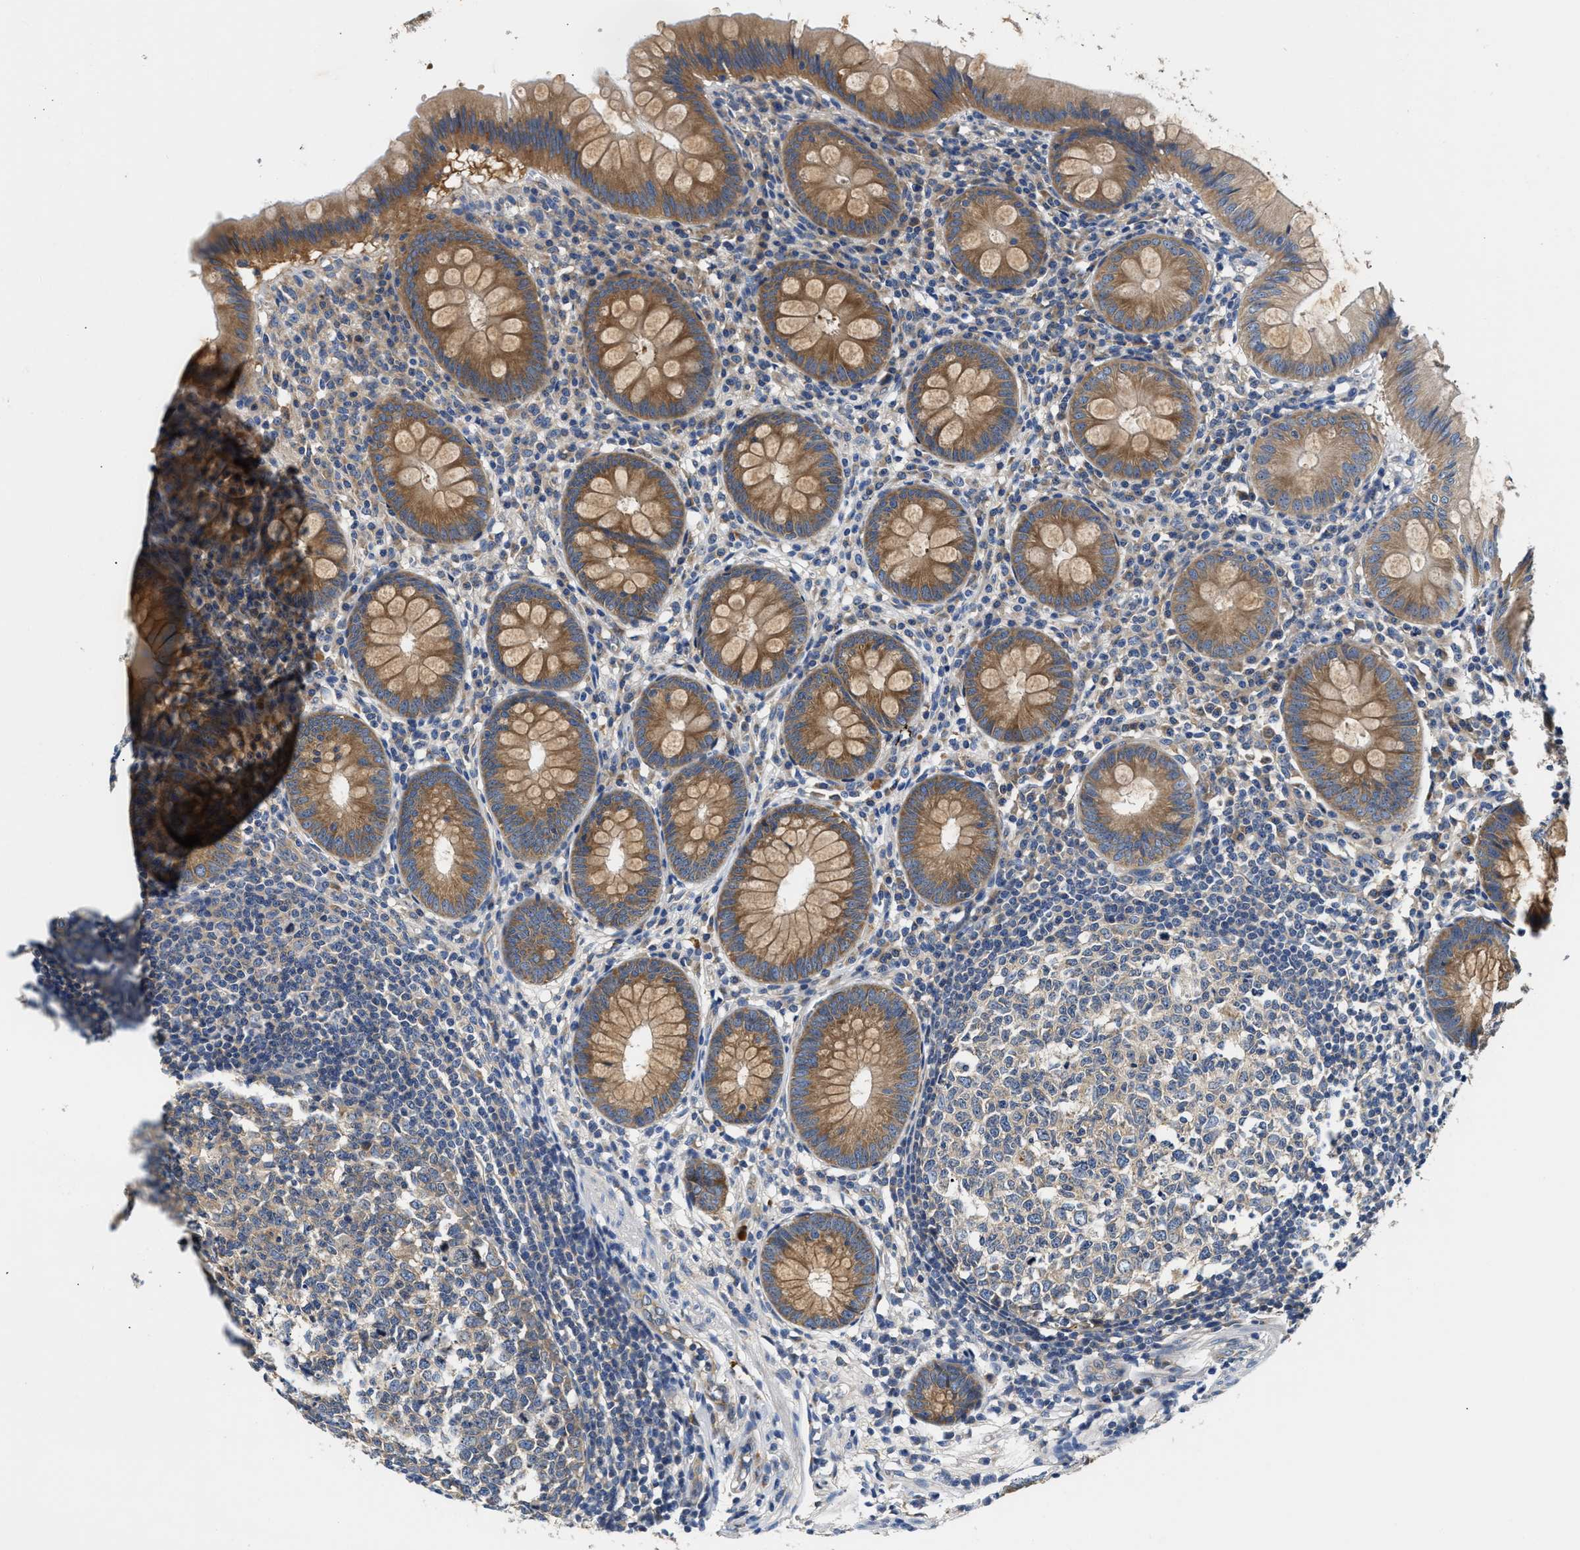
{"staining": {"intensity": "moderate", "quantity": ">75%", "location": "cytoplasmic/membranous"}, "tissue": "appendix", "cell_type": "Glandular cells", "image_type": "normal", "snomed": [{"axis": "morphology", "description": "Normal tissue, NOS"}, {"axis": "topography", "description": "Appendix"}], "caption": "A micrograph showing moderate cytoplasmic/membranous expression in approximately >75% of glandular cells in unremarkable appendix, as visualized by brown immunohistochemical staining.", "gene": "FAM185A", "patient": {"sex": "male", "age": 56}}